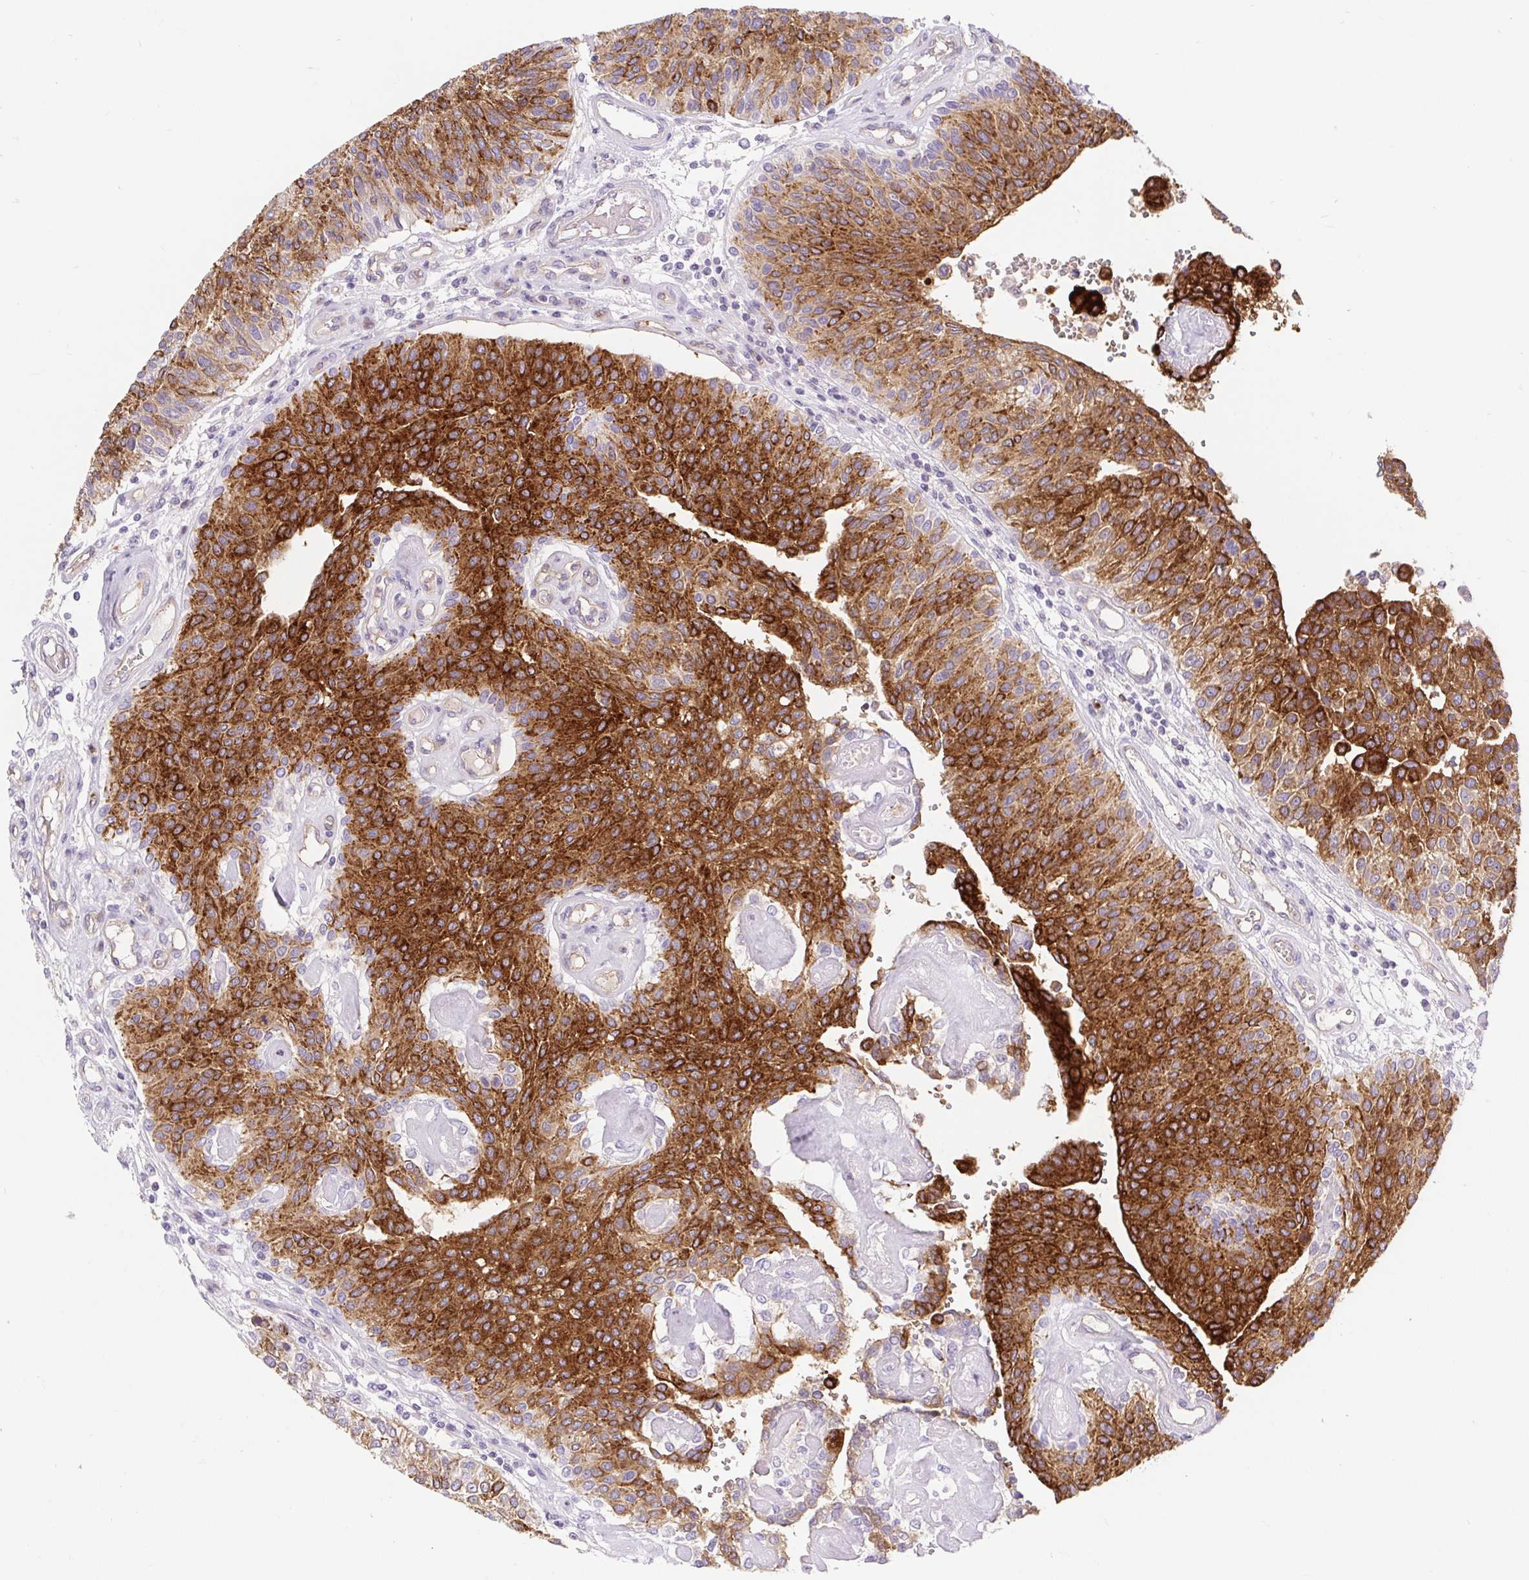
{"staining": {"intensity": "strong", "quantity": ">75%", "location": "cytoplasmic/membranous"}, "tissue": "urothelial cancer", "cell_type": "Tumor cells", "image_type": "cancer", "snomed": [{"axis": "morphology", "description": "Urothelial carcinoma, NOS"}, {"axis": "topography", "description": "Urinary bladder"}], "caption": "About >75% of tumor cells in human transitional cell carcinoma exhibit strong cytoplasmic/membranous protein positivity as visualized by brown immunohistochemical staining.", "gene": "BCAS1", "patient": {"sex": "male", "age": 55}}